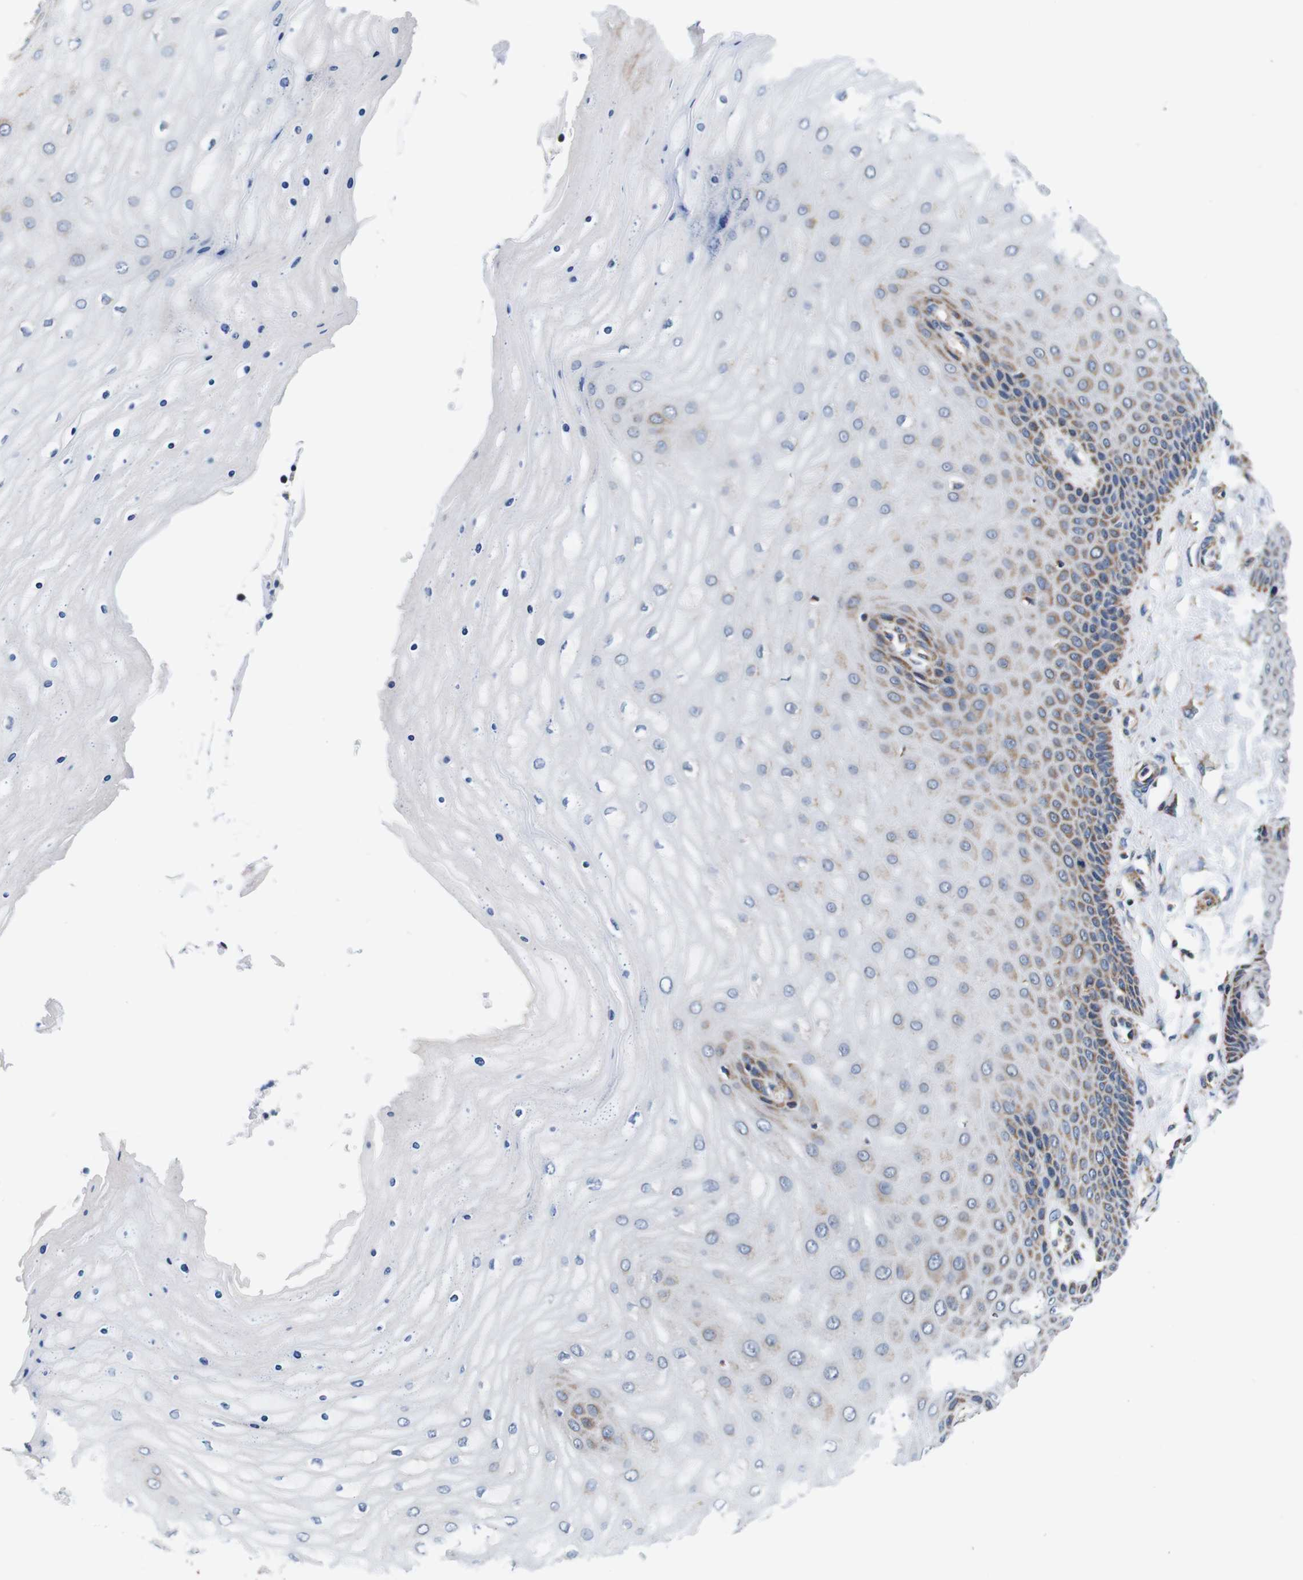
{"staining": {"intensity": "moderate", "quantity": ">75%", "location": "cytoplasmic/membranous"}, "tissue": "cervix", "cell_type": "Glandular cells", "image_type": "normal", "snomed": [{"axis": "morphology", "description": "Normal tissue, NOS"}, {"axis": "topography", "description": "Cervix"}], "caption": "High-magnification brightfield microscopy of normal cervix stained with DAB (brown) and counterstained with hematoxylin (blue). glandular cells exhibit moderate cytoplasmic/membranous expression is identified in about>75% of cells.", "gene": "LRP4", "patient": {"sex": "female", "age": 55}}